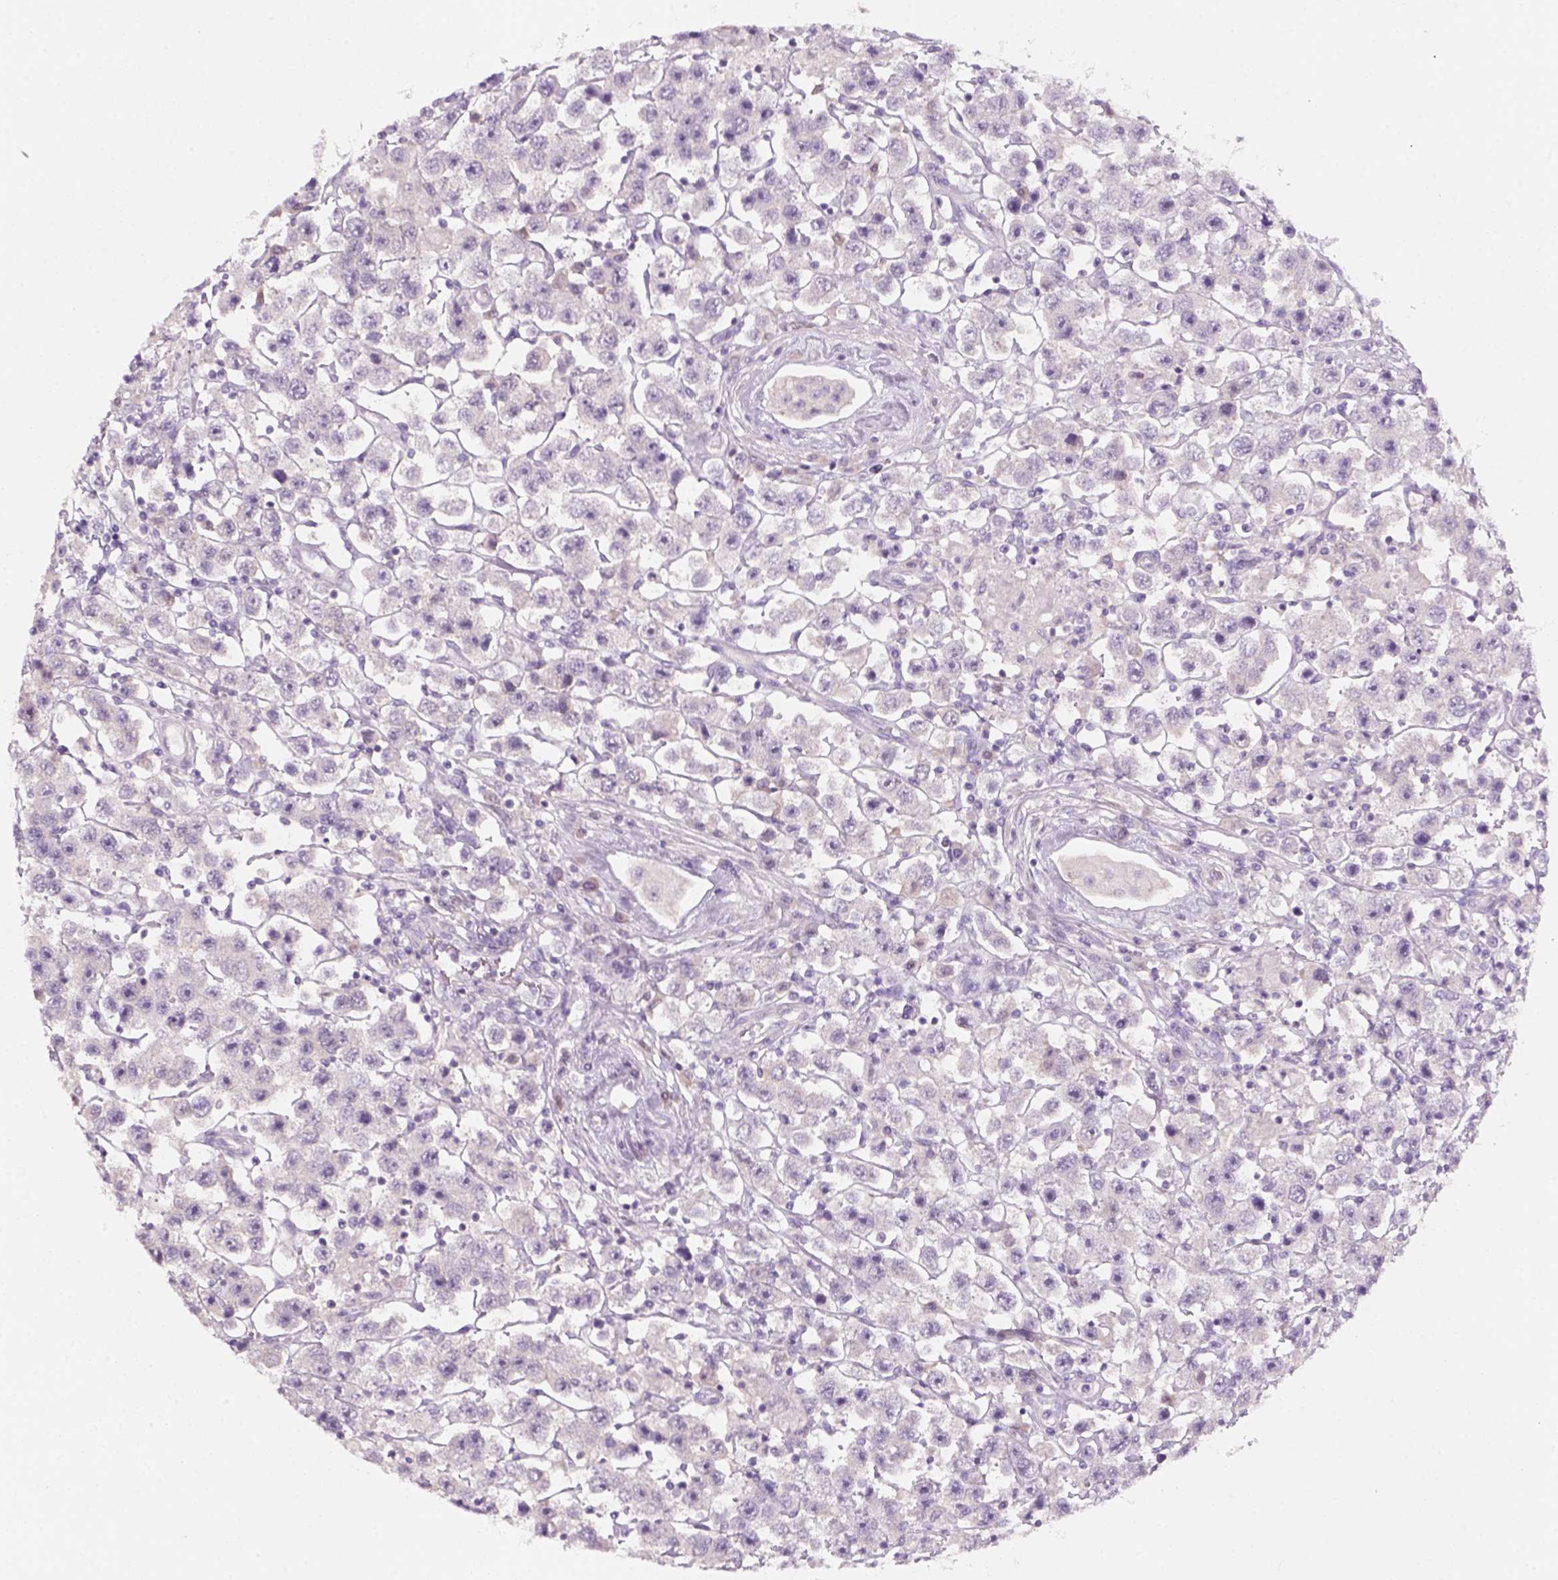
{"staining": {"intensity": "negative", "quantity": "none", "location": "none"}, "tissue": "testis cancer", "cell_type": "Tumor cells", "image_type": "cancer", "snomed": [{"axis": "morphology", "description": "Seminoma, NOS"}, {"axis": "topography", "description": "Testis"}], "caption": "A micrograph of seminoma (testis) stained for a protein exhibits no brown staining in tumor cells.", "gene": "KRT25", "patient": {"sex": "male", "age": 45}}